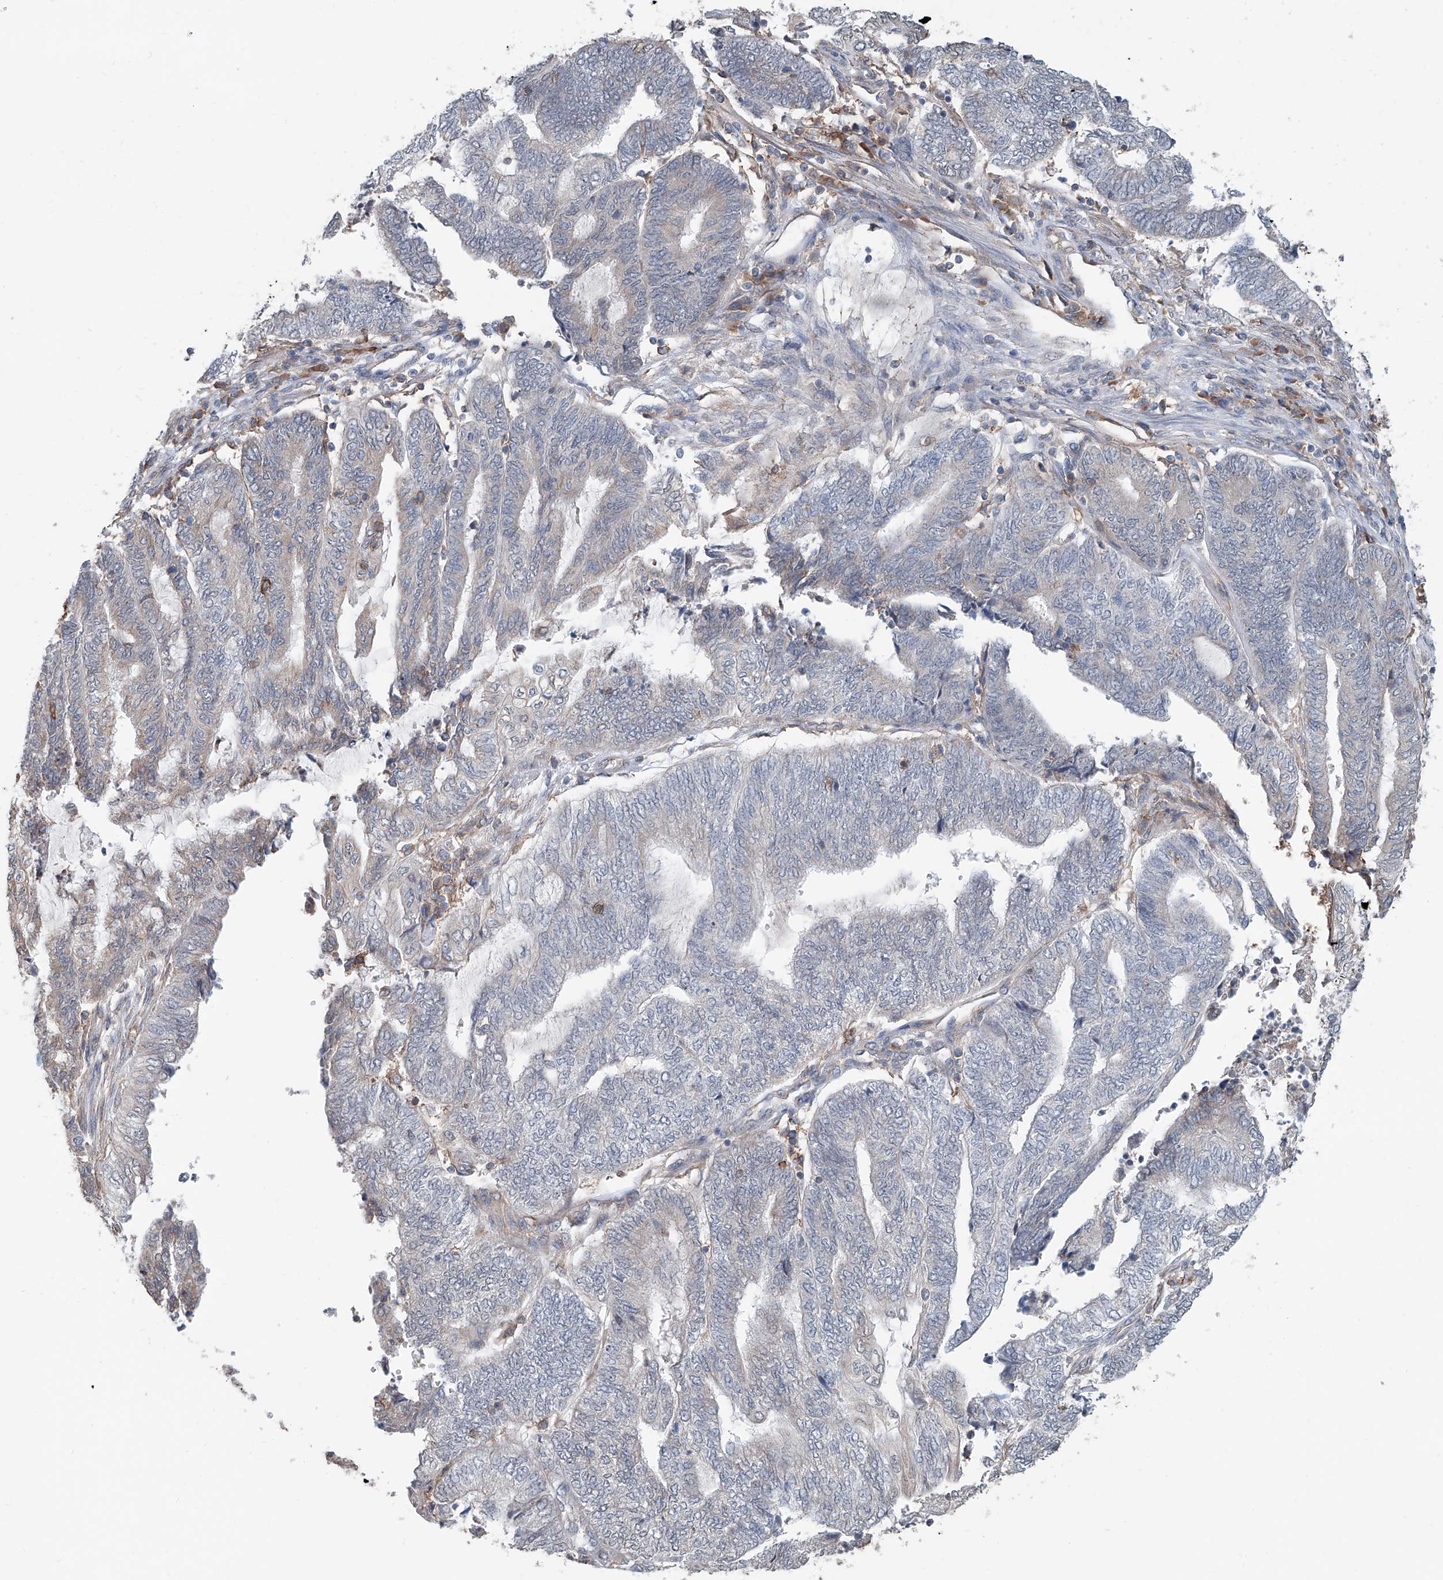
{"staining": {"intensity": "negative", "quantity": "none", "location": "none"}, "tissue": "endometrial cancer", "cell_type": "Tumor cells", "image_type": "cancer", "snomed": [{"axis": "morphology", "description": "Adenocarcinoma, NOS"}, {"axis": "topography", "description": "Uterus"}, {"axis": "topography", "description": "Endometrium"}], "caption": "Immunohistochemistry (IHC) image of neoplastic tissue: endometrial adenocarcinoma stained with DAB reveals no significant protein staining in tumor cells.", "gene": "KCNK10", "patient": {"sex": "female", "age": 70}}